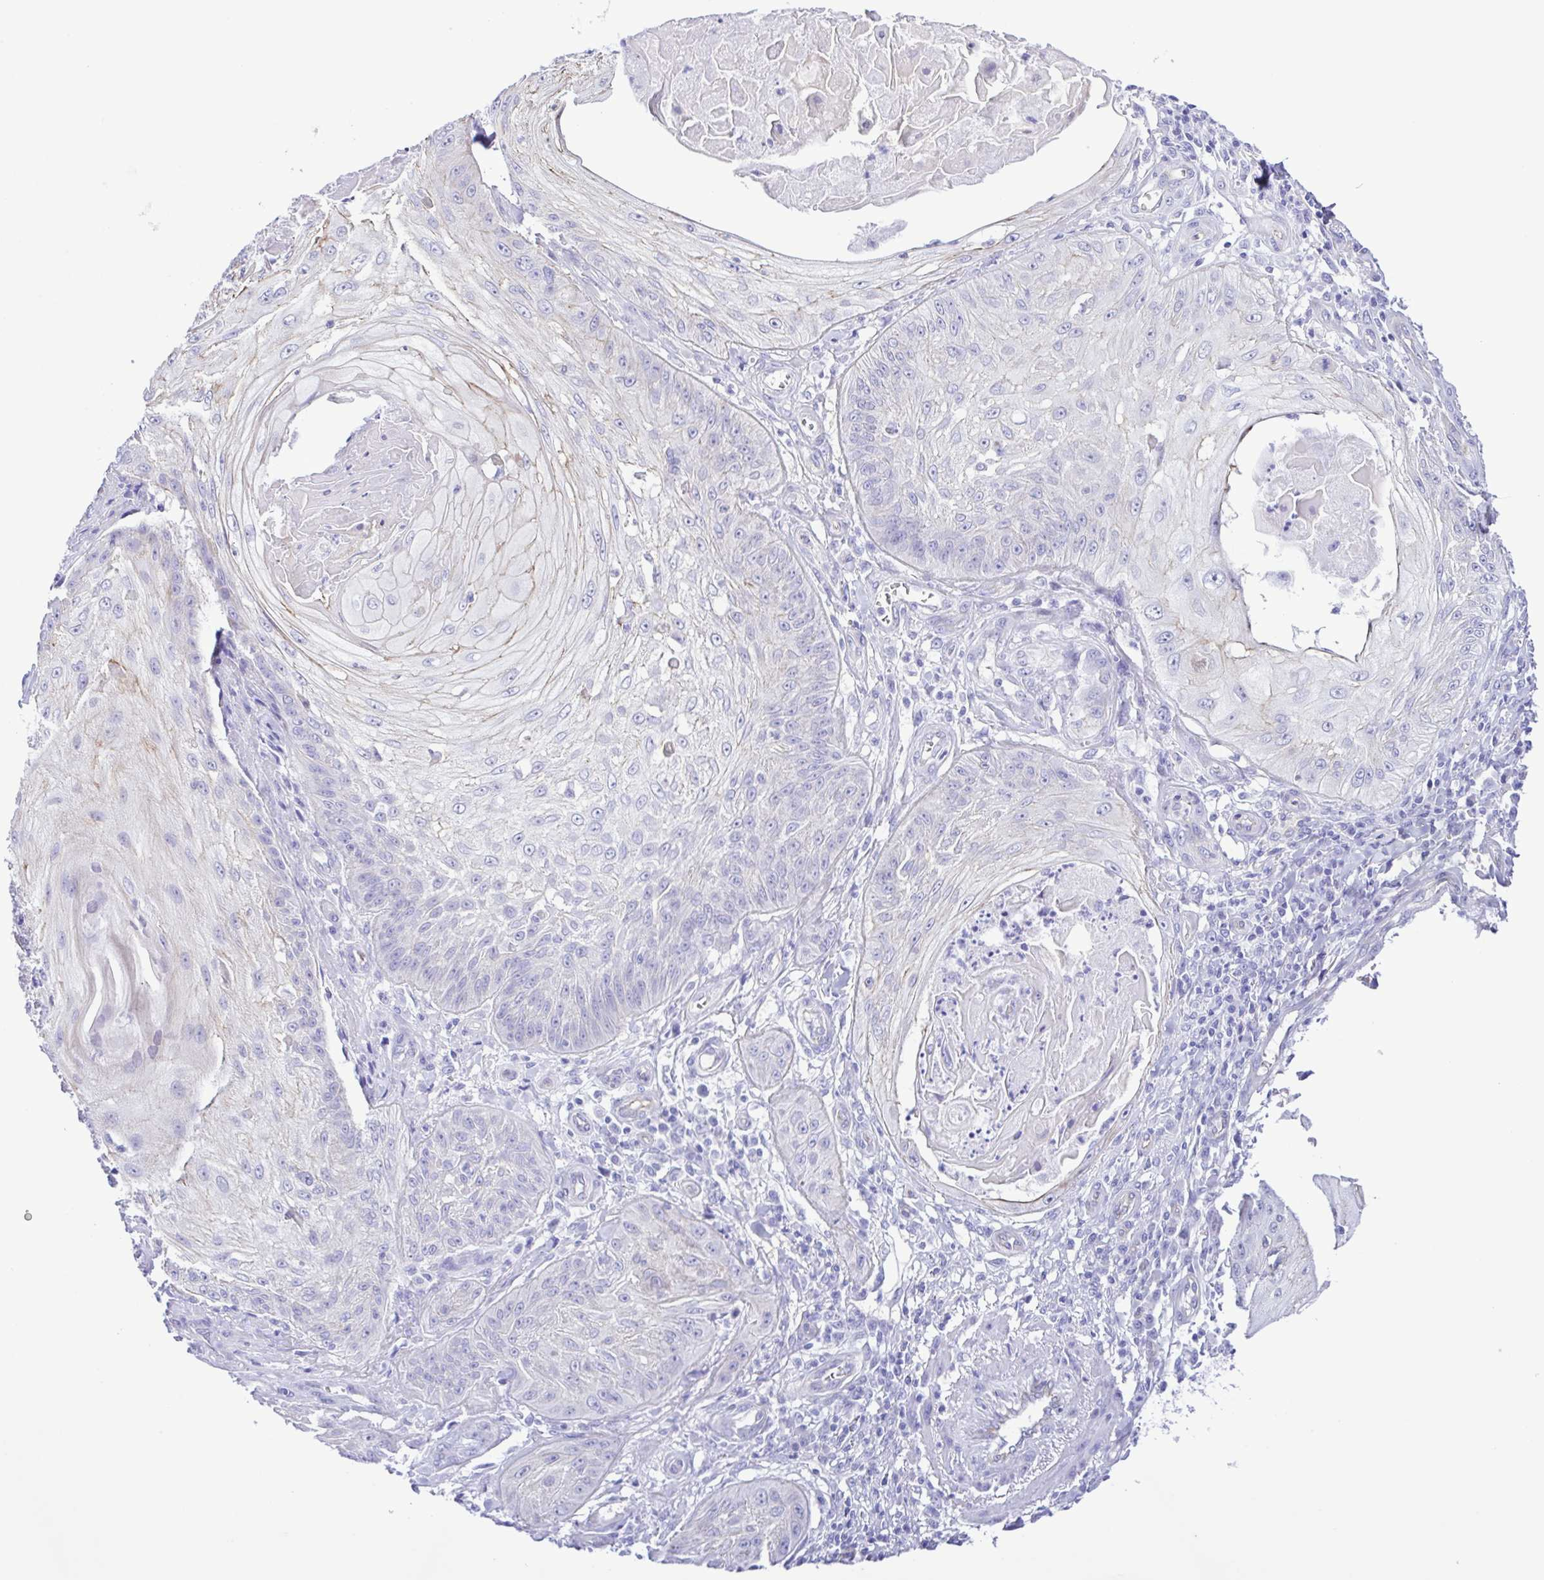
{"staining": {"intensity": "negative", "quantity": "none", "location": "none"}, "tissue": "skin cancer", "cell_type": "Tumor cells", "image_type": "cancer", "snomed": [{"axis": "morphology", "description": "Squamous cell carcinoma, NOS"}, {"axis": "topography", "description": "Skin"}], "caption": "Immunohistochemistry (IHC) histopathology image of neoplastic tissue: skin cancer stained with DAB demonstrates no significant protein positivity in tumor cells.", "gene": "CYP11A1", "patient": {"sex": "male", "age": 70}}